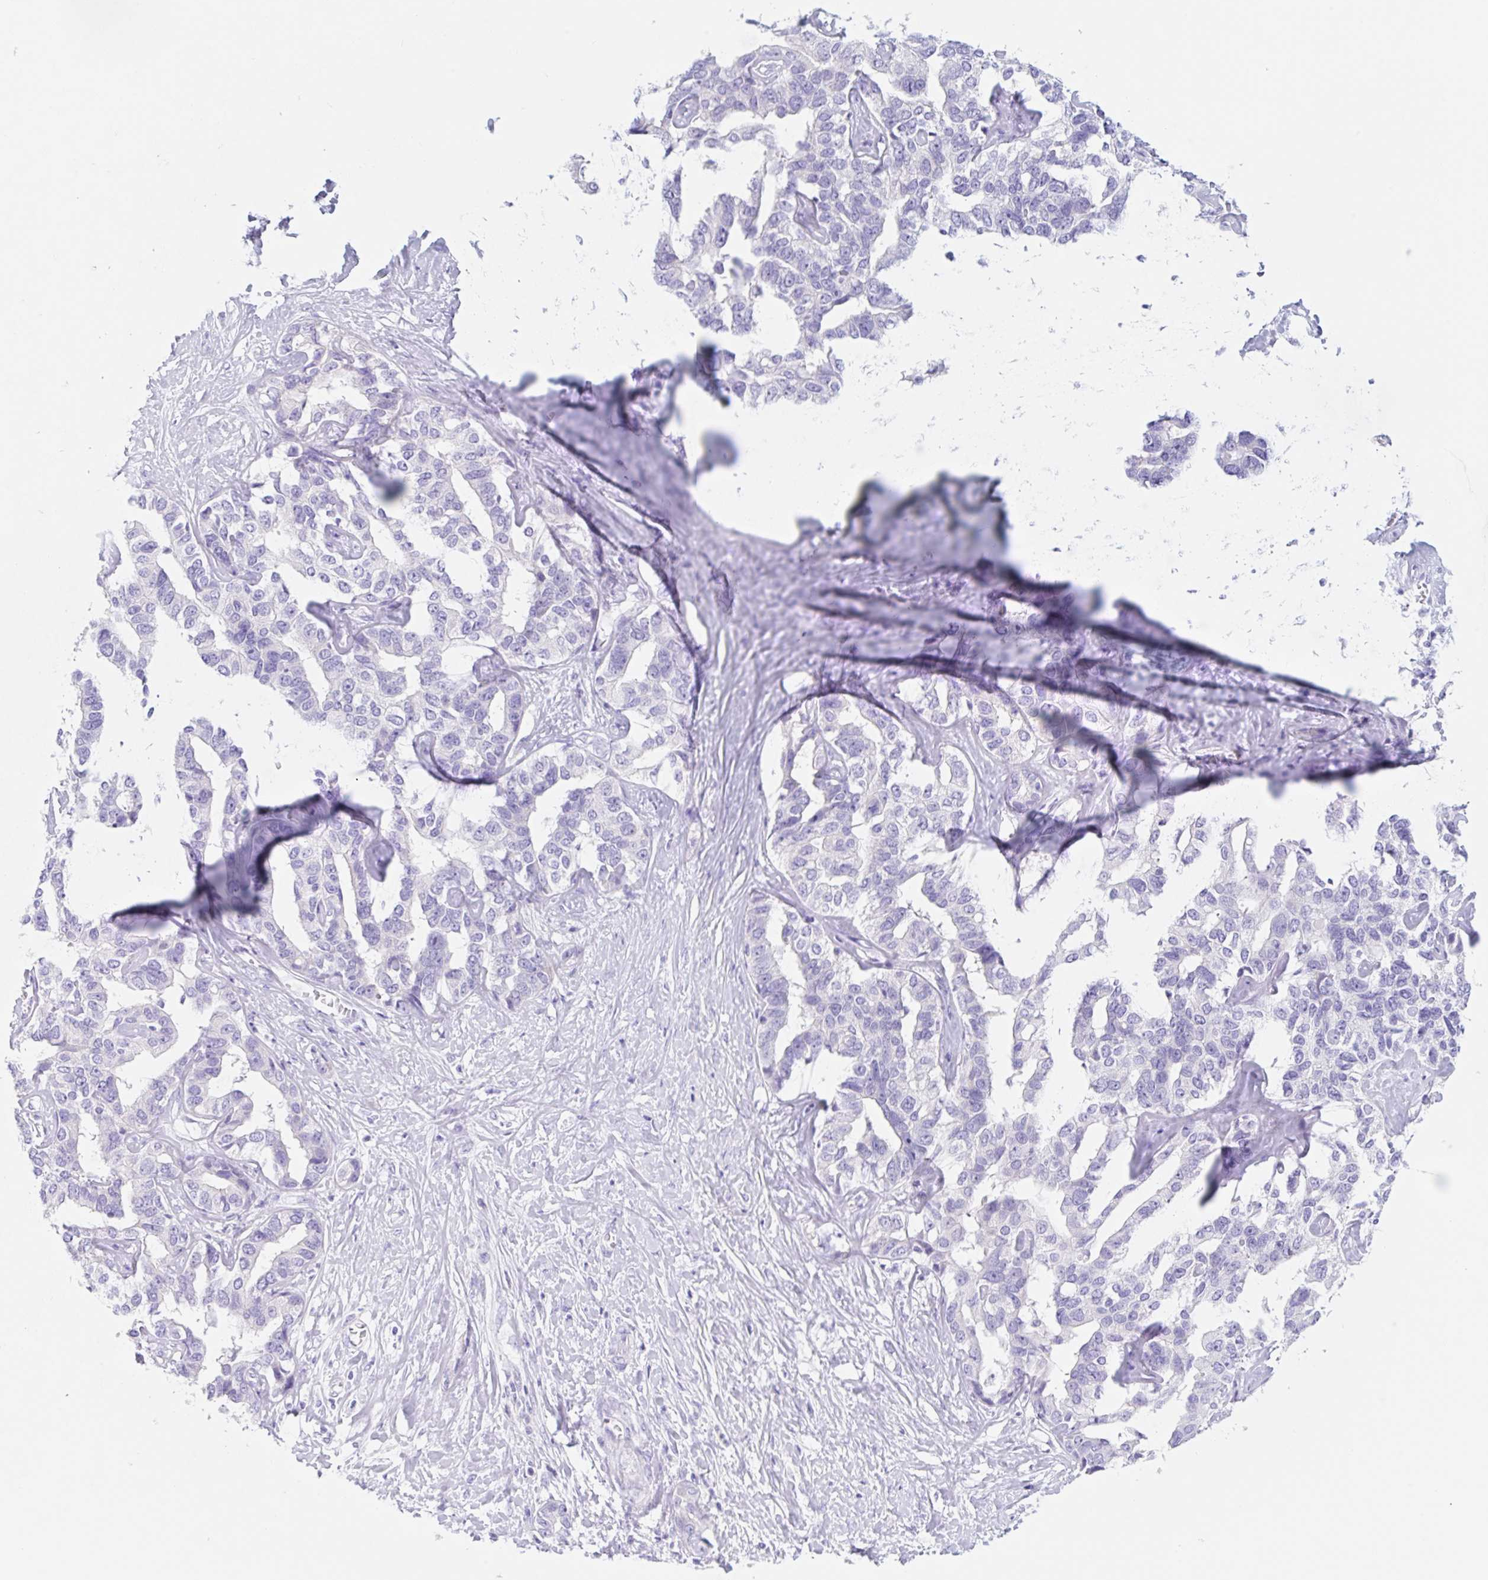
{"staining": {"intensity": "negative", "quantity": "none", "location": "none"}, "tissue": "liver cancer", "cell_type": "Tumor cells", "image_type": "cancer", "snomed": [{"axis": "morphology", "description": "Cholangiocarcinoma"}, {"axis": "topography", "description": "Liver"}], "caption": "Immunohistochemical staining of liver cancer (cholangiocarcinoma) shows no significant expression in tumor cells.", "gene": "KLK8", "patient": {"sex": "male", "age": 59}}